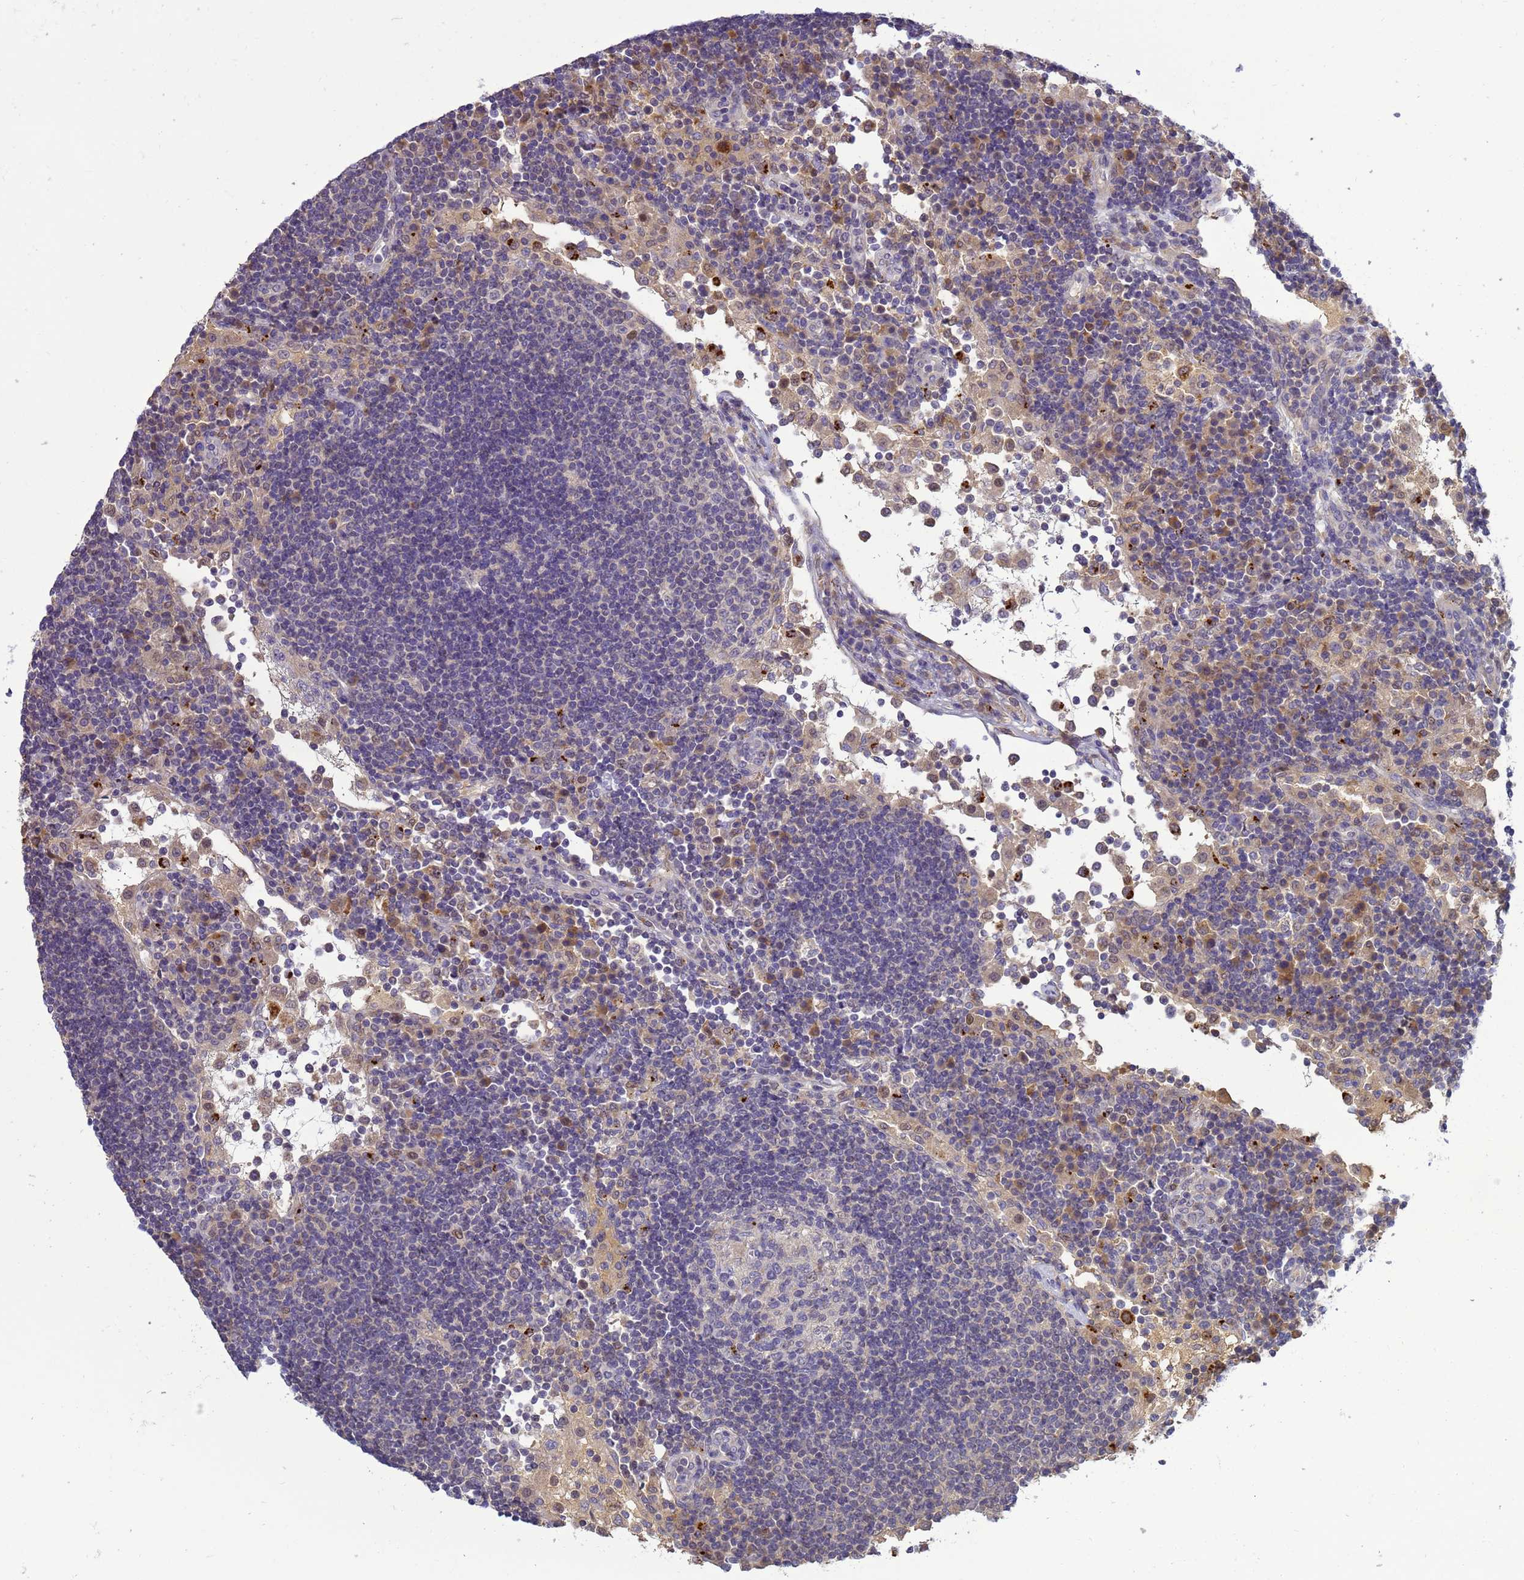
{"staining": {"intensity": "negative", "quantity": "none", "location": "none"}, "tissue": "lymph node", "cell_type": "Germinal center cells", "image_type": "normal", "snomed": [{"axis": "morphology", "description": "Normal tissue, NOS"}, {"axis": "topography", "description": "Lymph node"}], "caption": "IHC of normal lymph node demonstrates no positivity in germinal center cells. (Brightfield microscopy of DAB (3,3'-diaminobenzidine) immunohistochemistry at high magnification).", "gene": "TMEM74B", "patient": {"sex": "female", "age": 53}}